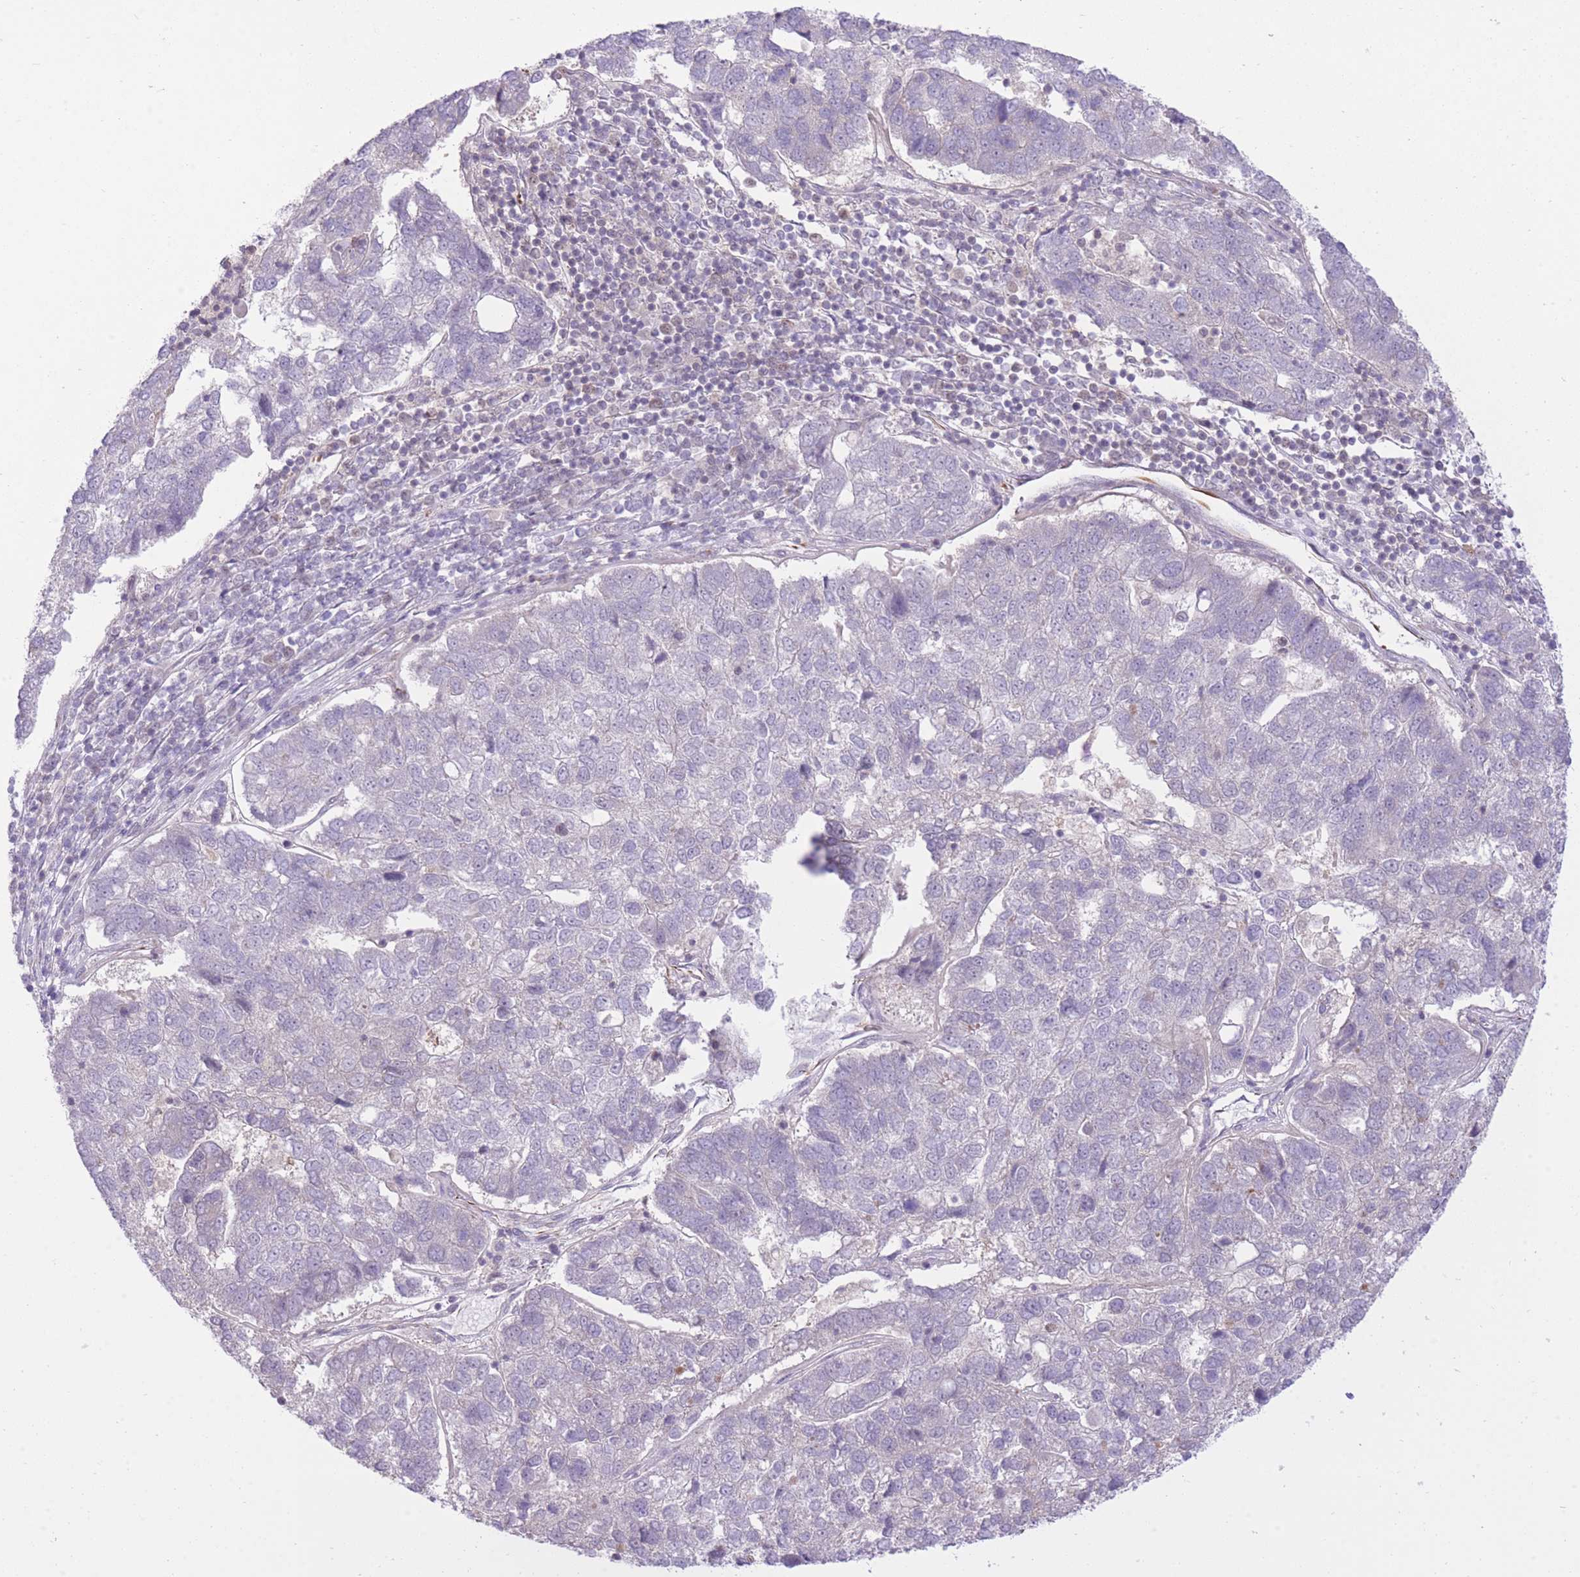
{"staining": {"intensity": "negative", "quantity": "none", "location": "none"}, "tissue": "pancreatic cancer", "cell_type": "Tumor cells", "image_type": "cancer", "snomed": [{"axis": "morphology", "description": "Adenocarcinoma, NOS"}, {"axis": "topography", "description": "Pancreas"}], "caption": "Tumor cells are negative for brown protein staining in adenocarcinoma (pancreatic). The staining is performed using DAB (3,3'-diaminobenzidine) brown chromogen with nuclei counter-stained in using hematoxylin.", "gene": "ELL", "patient": {"sex": "female", "age": 61}}